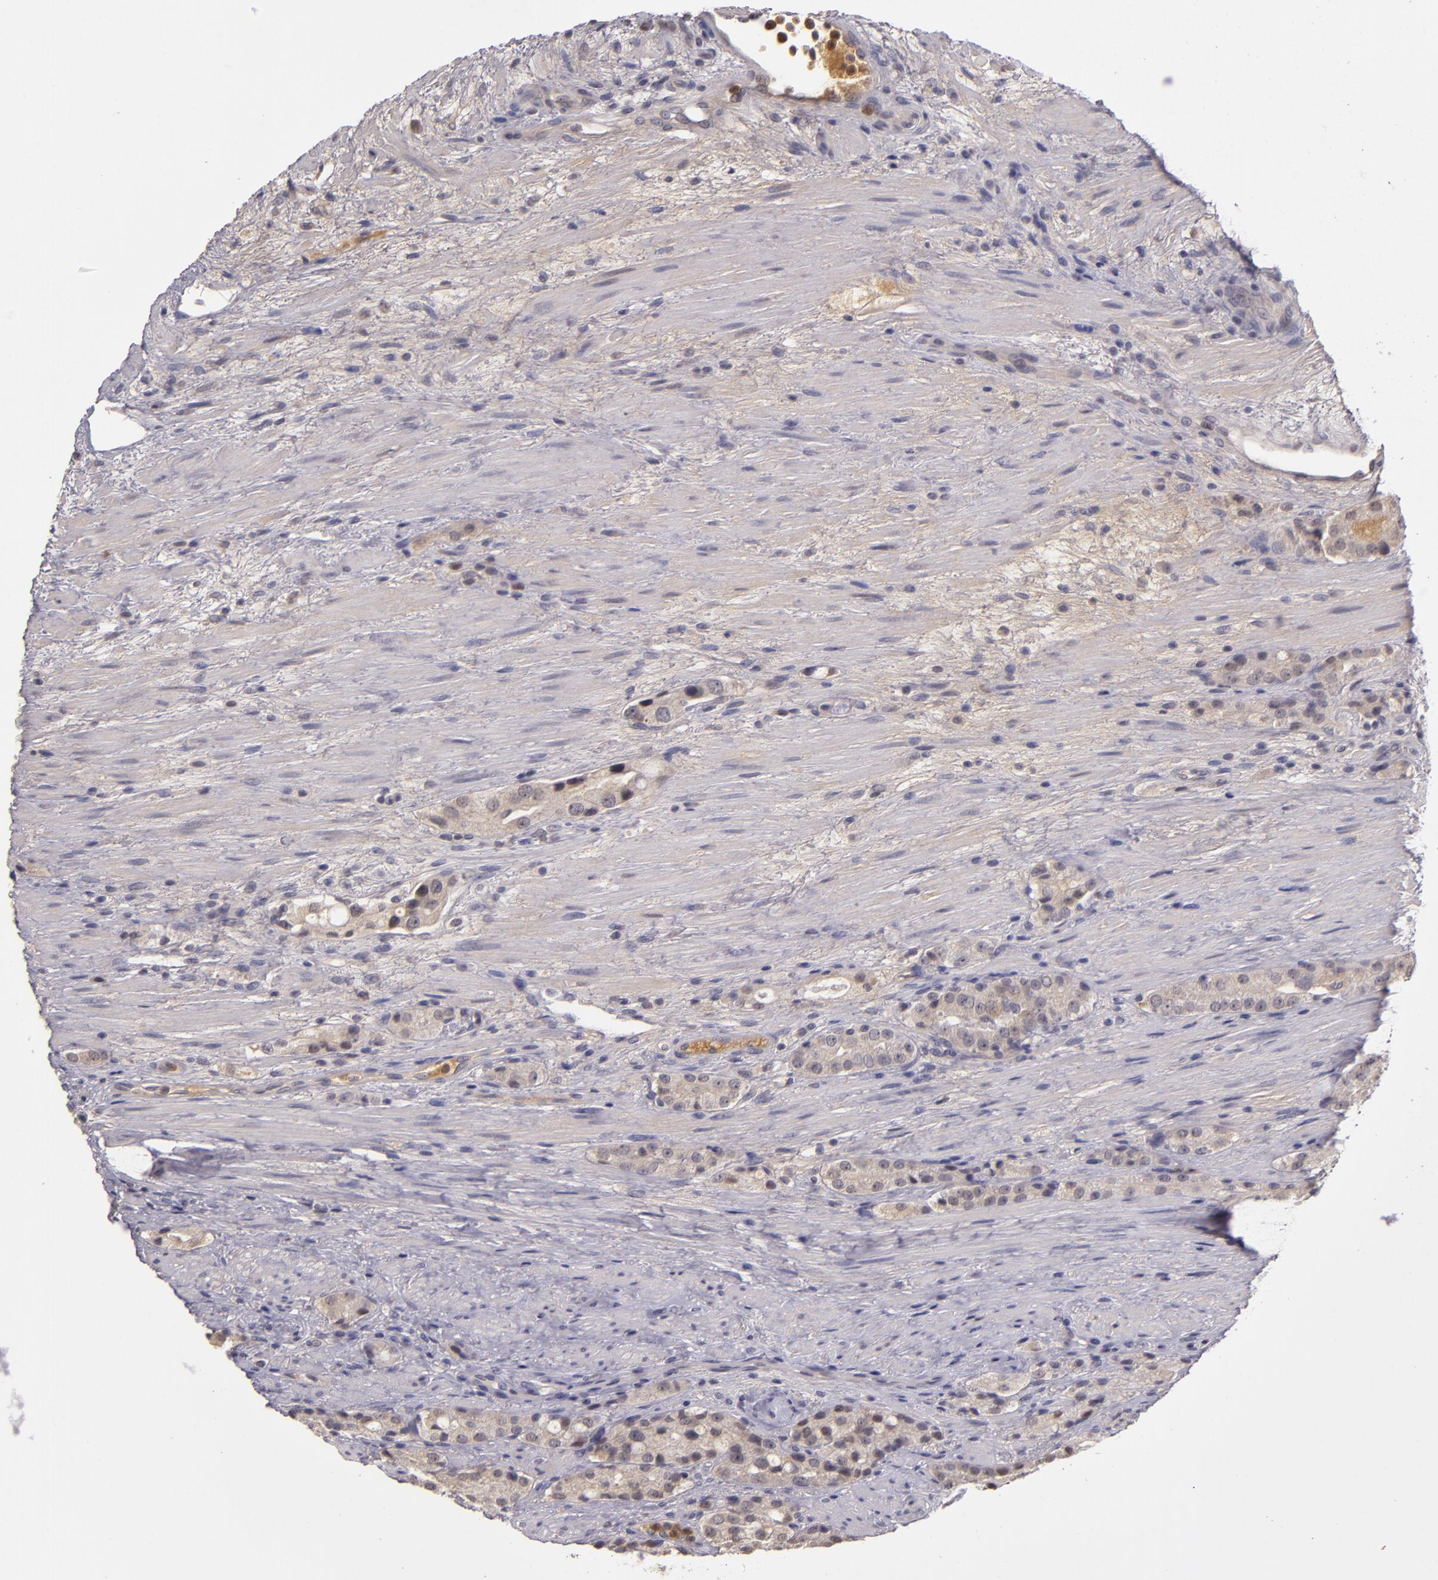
{"staining": {"intensity": "weak", "quantity": ">75%", "location": "cytoplasmic/membranous"}, "tissue": "prostate cancer", "cell_type": "Tumor cells", "image_type": "cancer", "snomed": [{"axis": "morphology", "description": "Adenocarcinoma, High grade"}, {"axis": "topography", "description": "Prostate"}], "caption": "DAB immunohistochemical staining of human prostate high-grade adenocarcinoma displays weak cytoplasmic/membranous protein positivity in approximately >75% of tumor cells.", "gene": "LRG1", "patient": {"sex": "male", "age": 72}}